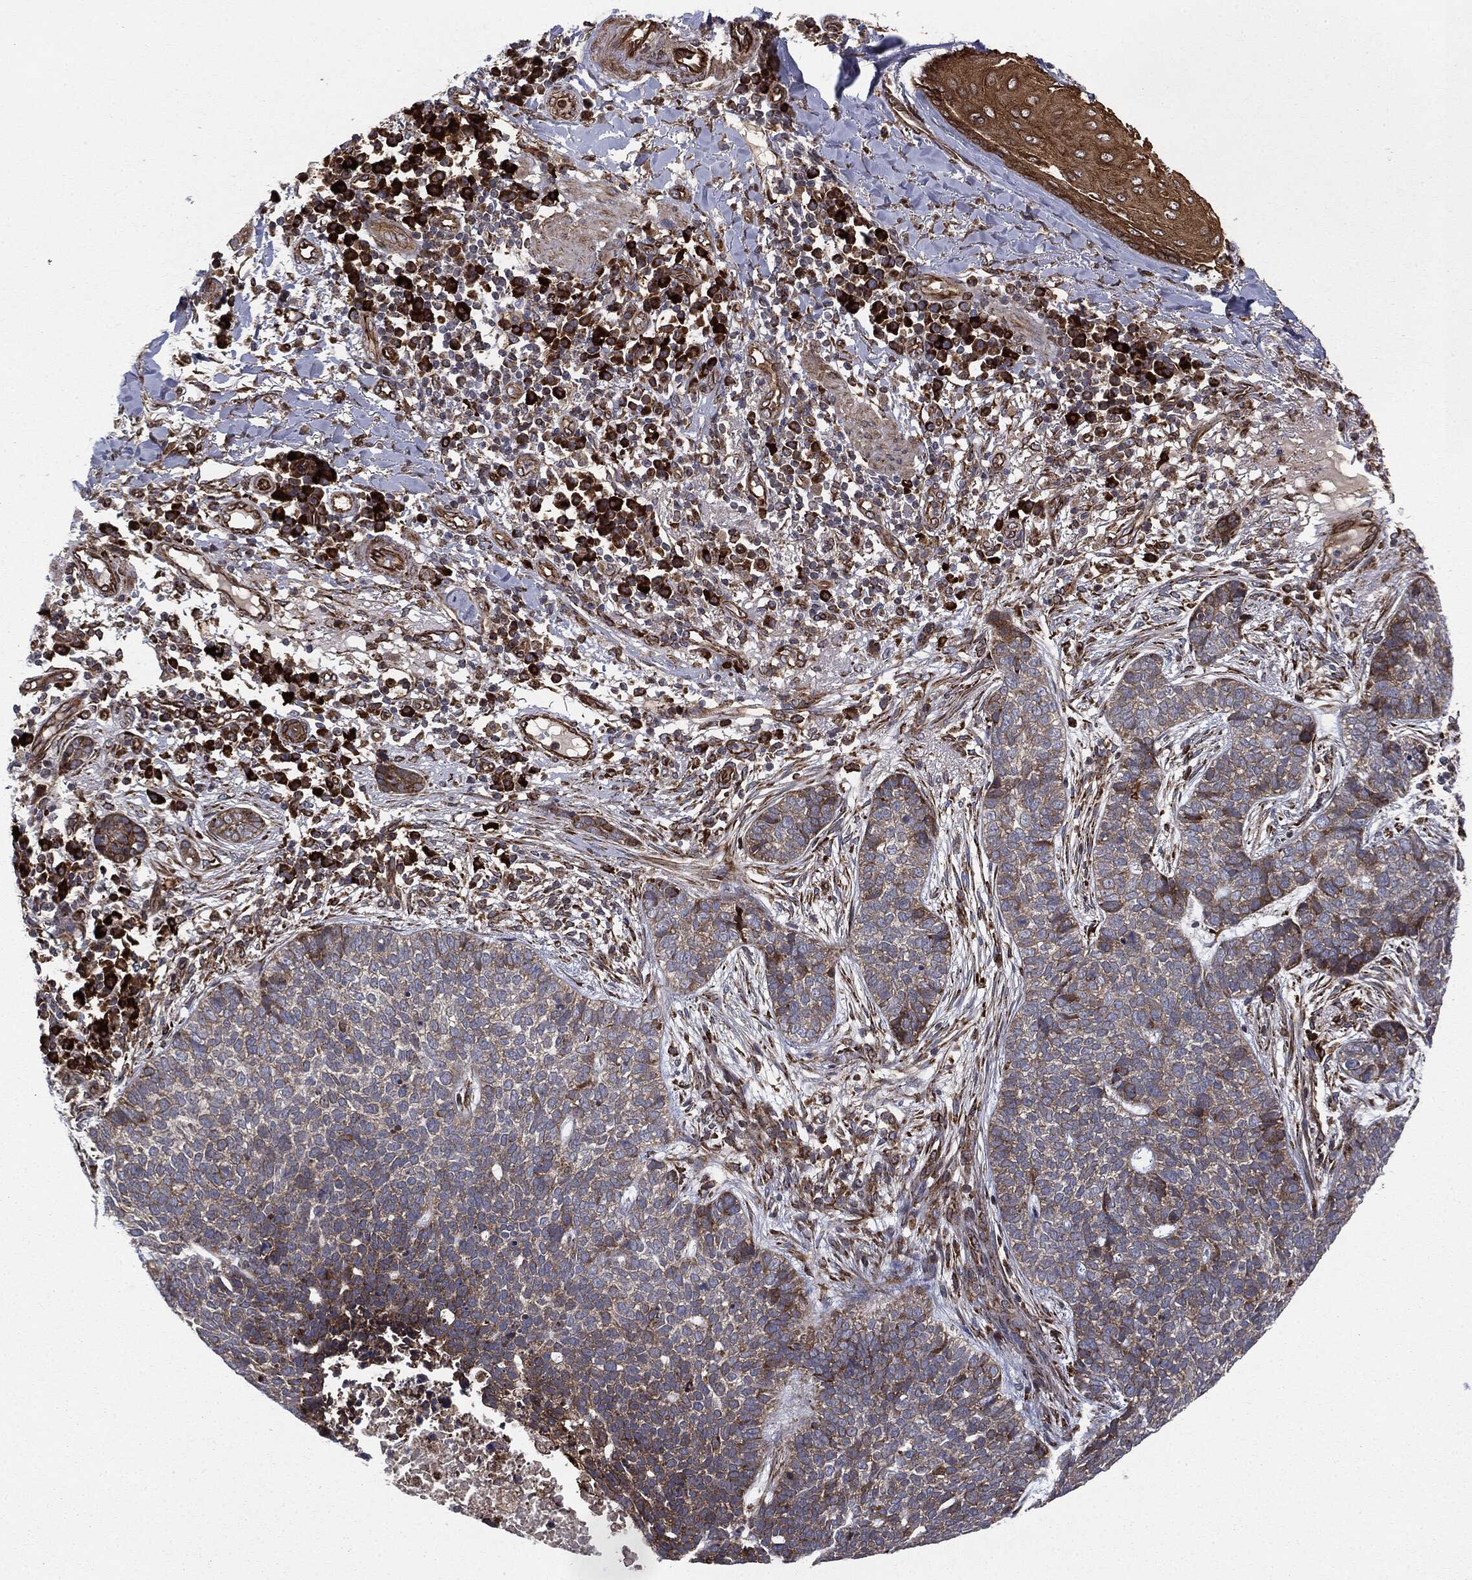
{"staining": {"intensity": "moderate", "quantity": "<25%", "location": "cytoplasmic/membranous"}, "tissue": "skin cancer", "cell_type": "Tumor cells", "image_type": "cancer", "snomed": [{"axis": "morphology", "description": "Squamous cell carcinoma, NOS"}, {"axis": "topography", "description": "Skin"}], "caption": "Squamous cell carcinoma (skin) stained for a protein shows moderate cytoplasmic/membranous positivity in tumor cells.", "gene": "CYLD", "patient": {"sex": "male", "age": 88}}